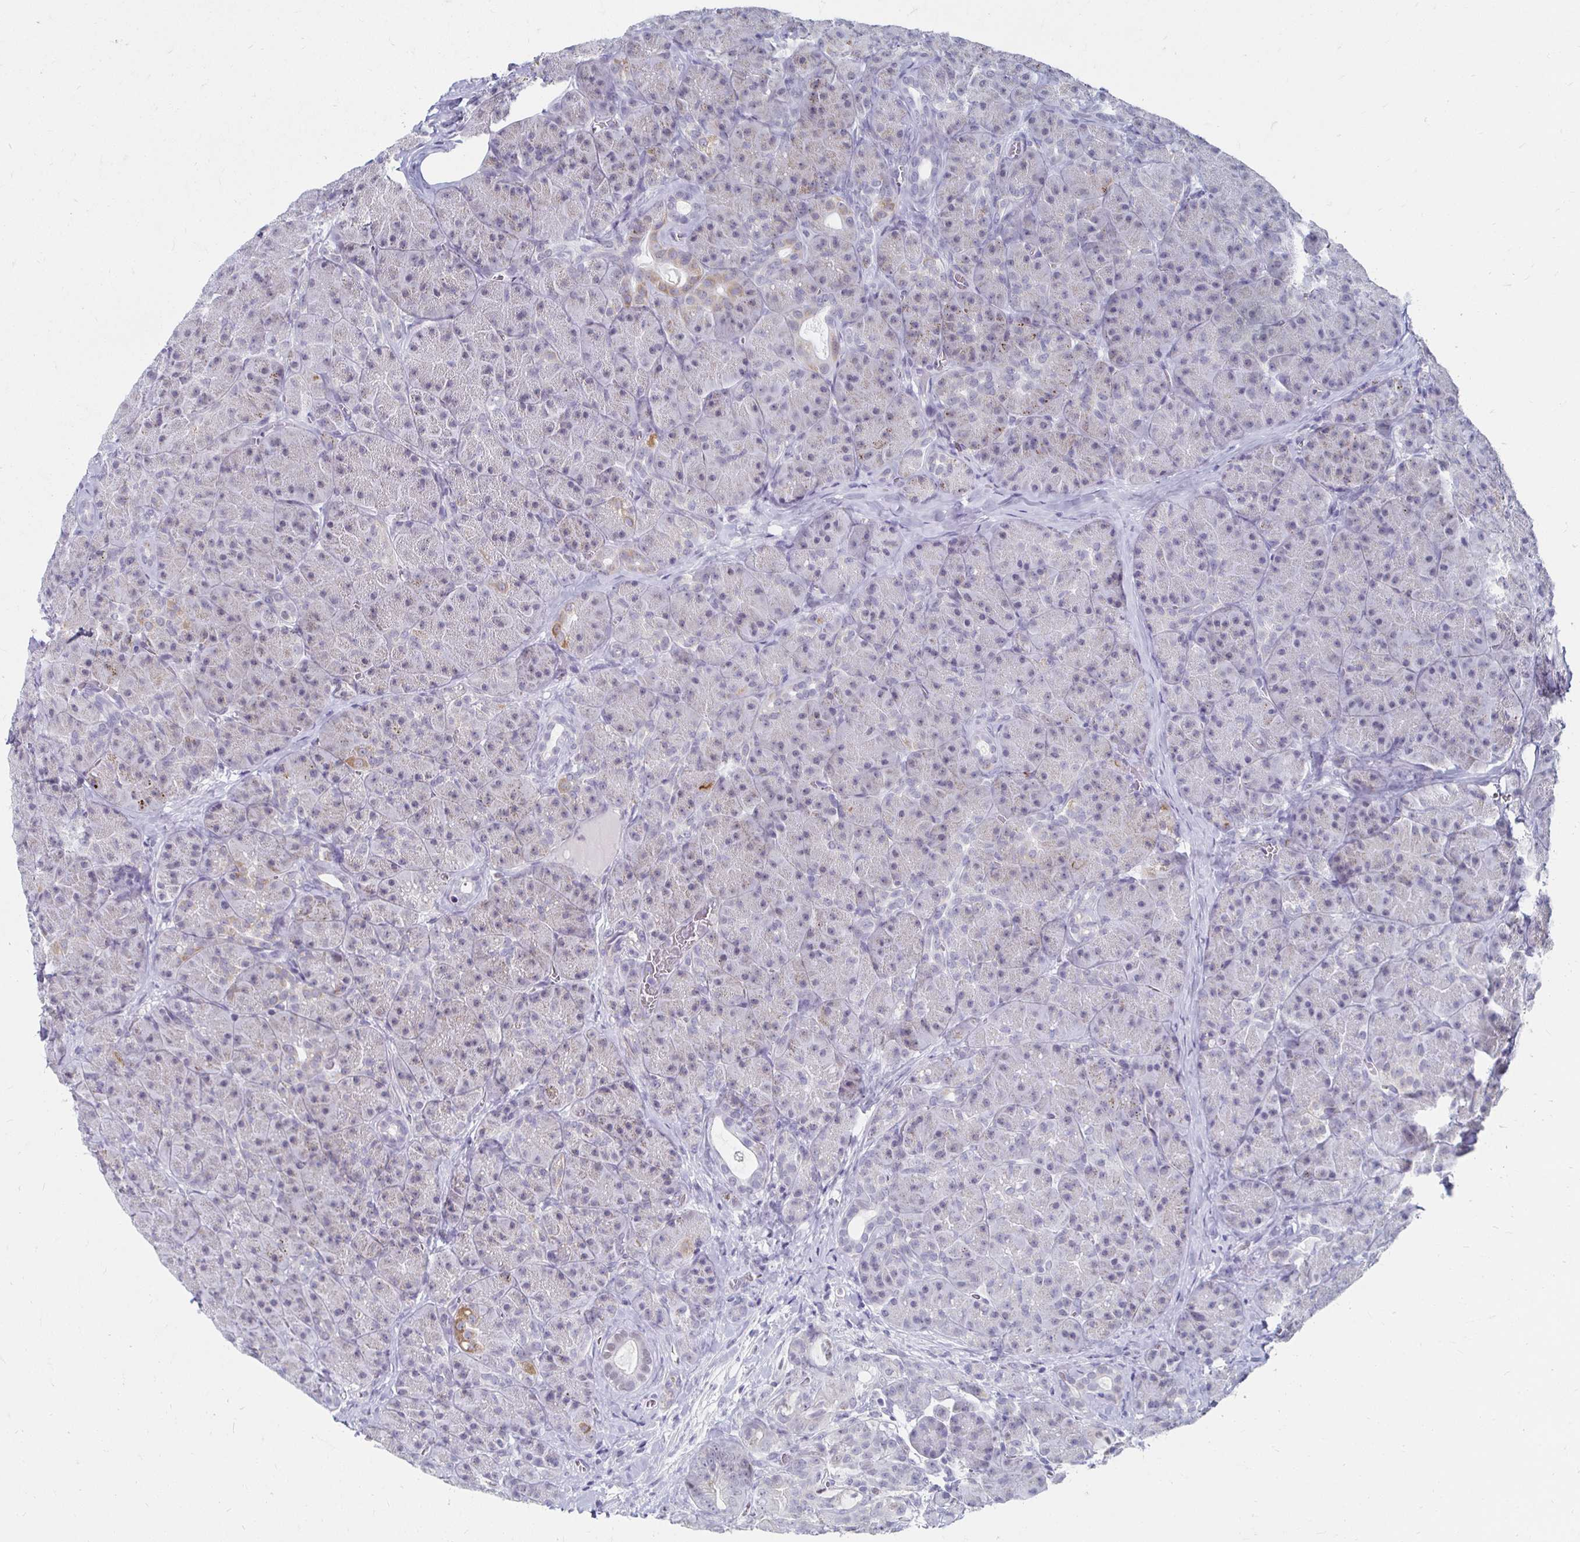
{"staining": {"intensity": "weak", "quantity": "<25%", "location": "cytoplasmic/membranous"}, "tissue": "pancreas", "cell_type": "Exocrine glandular cells", "image_type": "normal", "snomed": [{"axis": "morphology", "description": "Normal tissue, NOS"}, {"axis": "topography", "description": "Pancreas"}], "caption": "Exocrine glandular cells show no significant protein positivity in normal pancreas. (DAB (3,3'-diaminobenzidine) immunohistochemistry (IHC), high magnification).", "gene": "NOCT", "patient": {"sex": "male", "age": 57}}